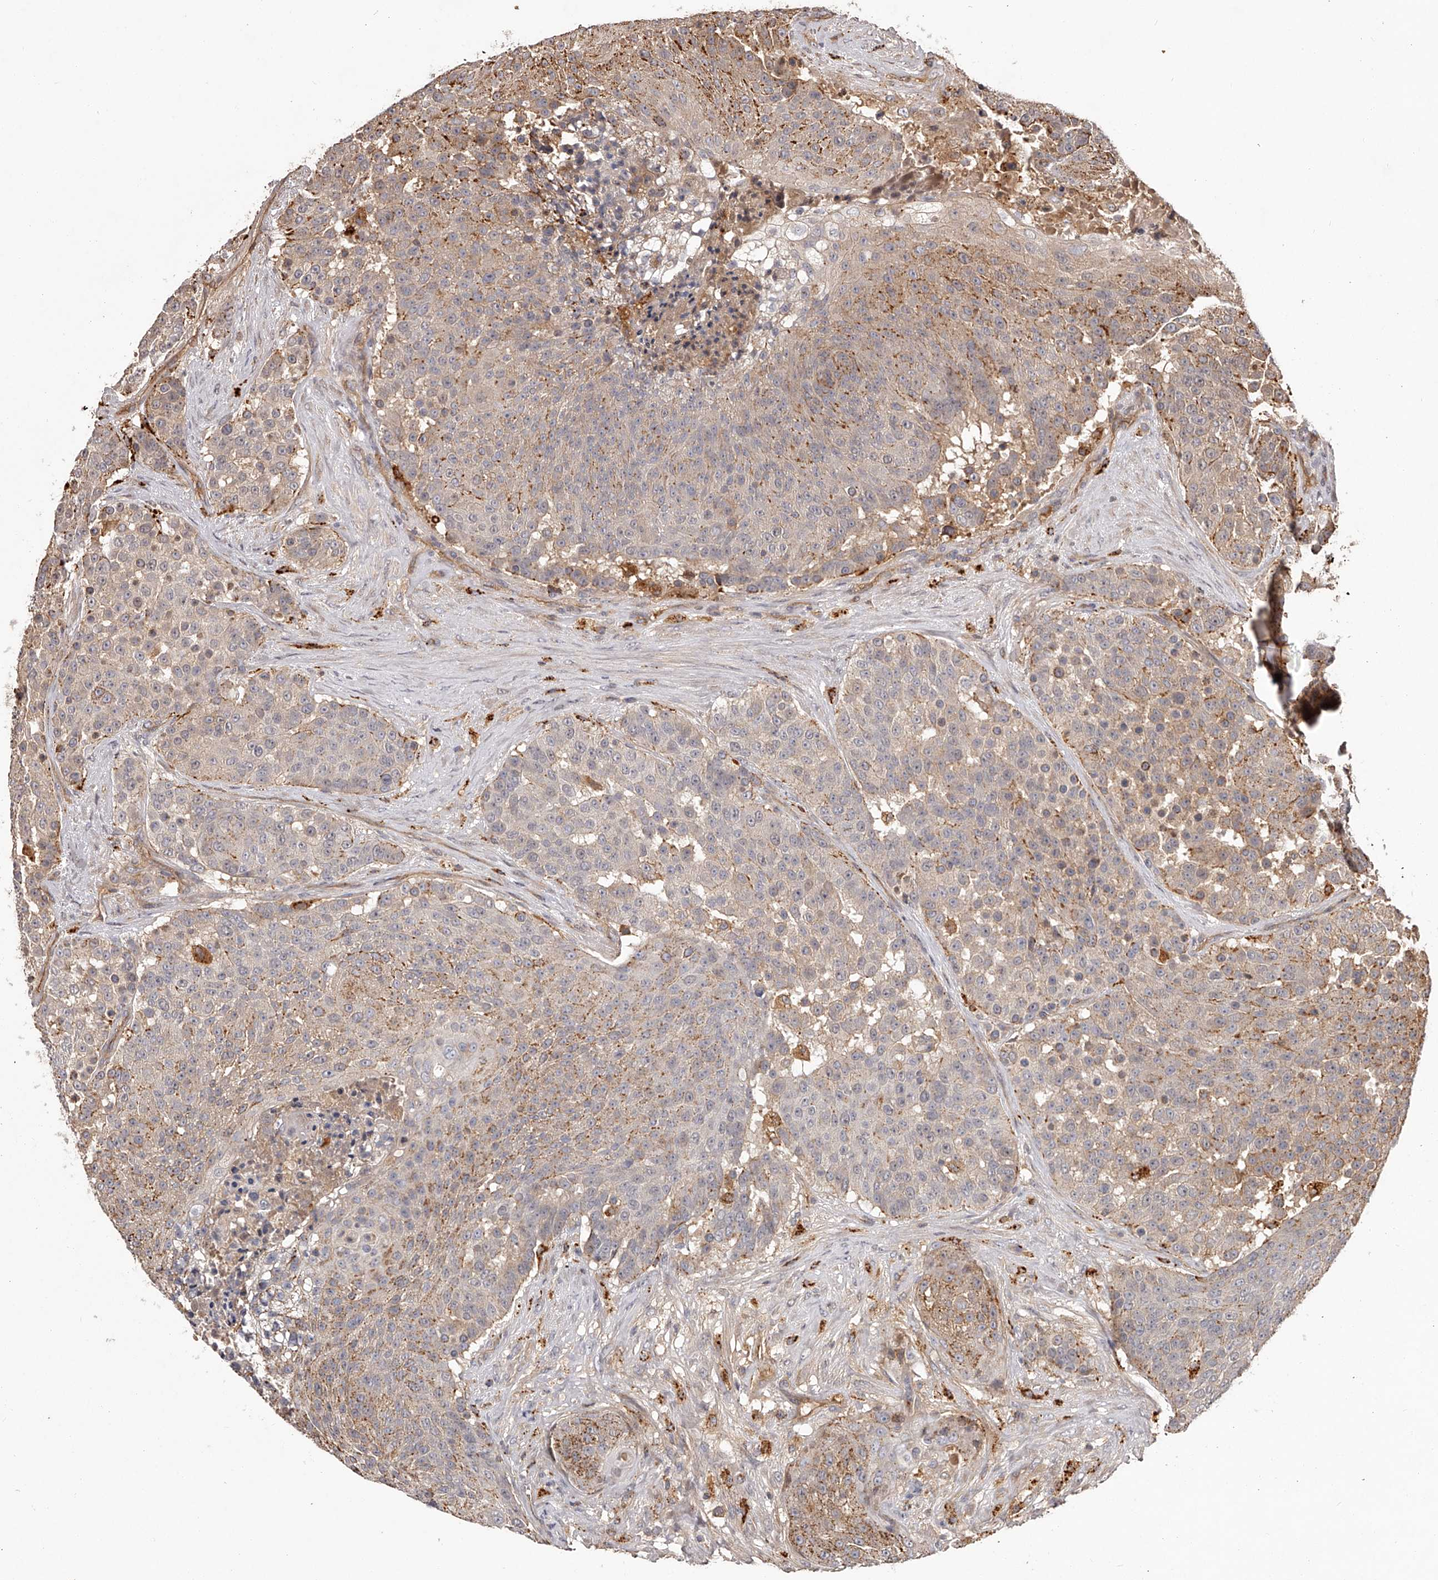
{"staining": {"intensity": "moderate", "quantity": "25%-75%", "location": "cytoplasmic/membranous"}, "tissue": "urothelial cancer", "cell_type": "Tumor cells", "image_type": "cancer", "snomed": [{"axis": "morphology", "description": "Urothelial carcinoma, High grade"}, {"axis": "topography", "description": "Urinary bladder"}], "caption": "Human urothelial cancer stained with a brown dye displays moderate cytoplasmic/membranous positive staining in approximately 25%-75% of tumor cells.", "gene": "CRYZL1", "patient": {"sex": "female", "age": 63}}